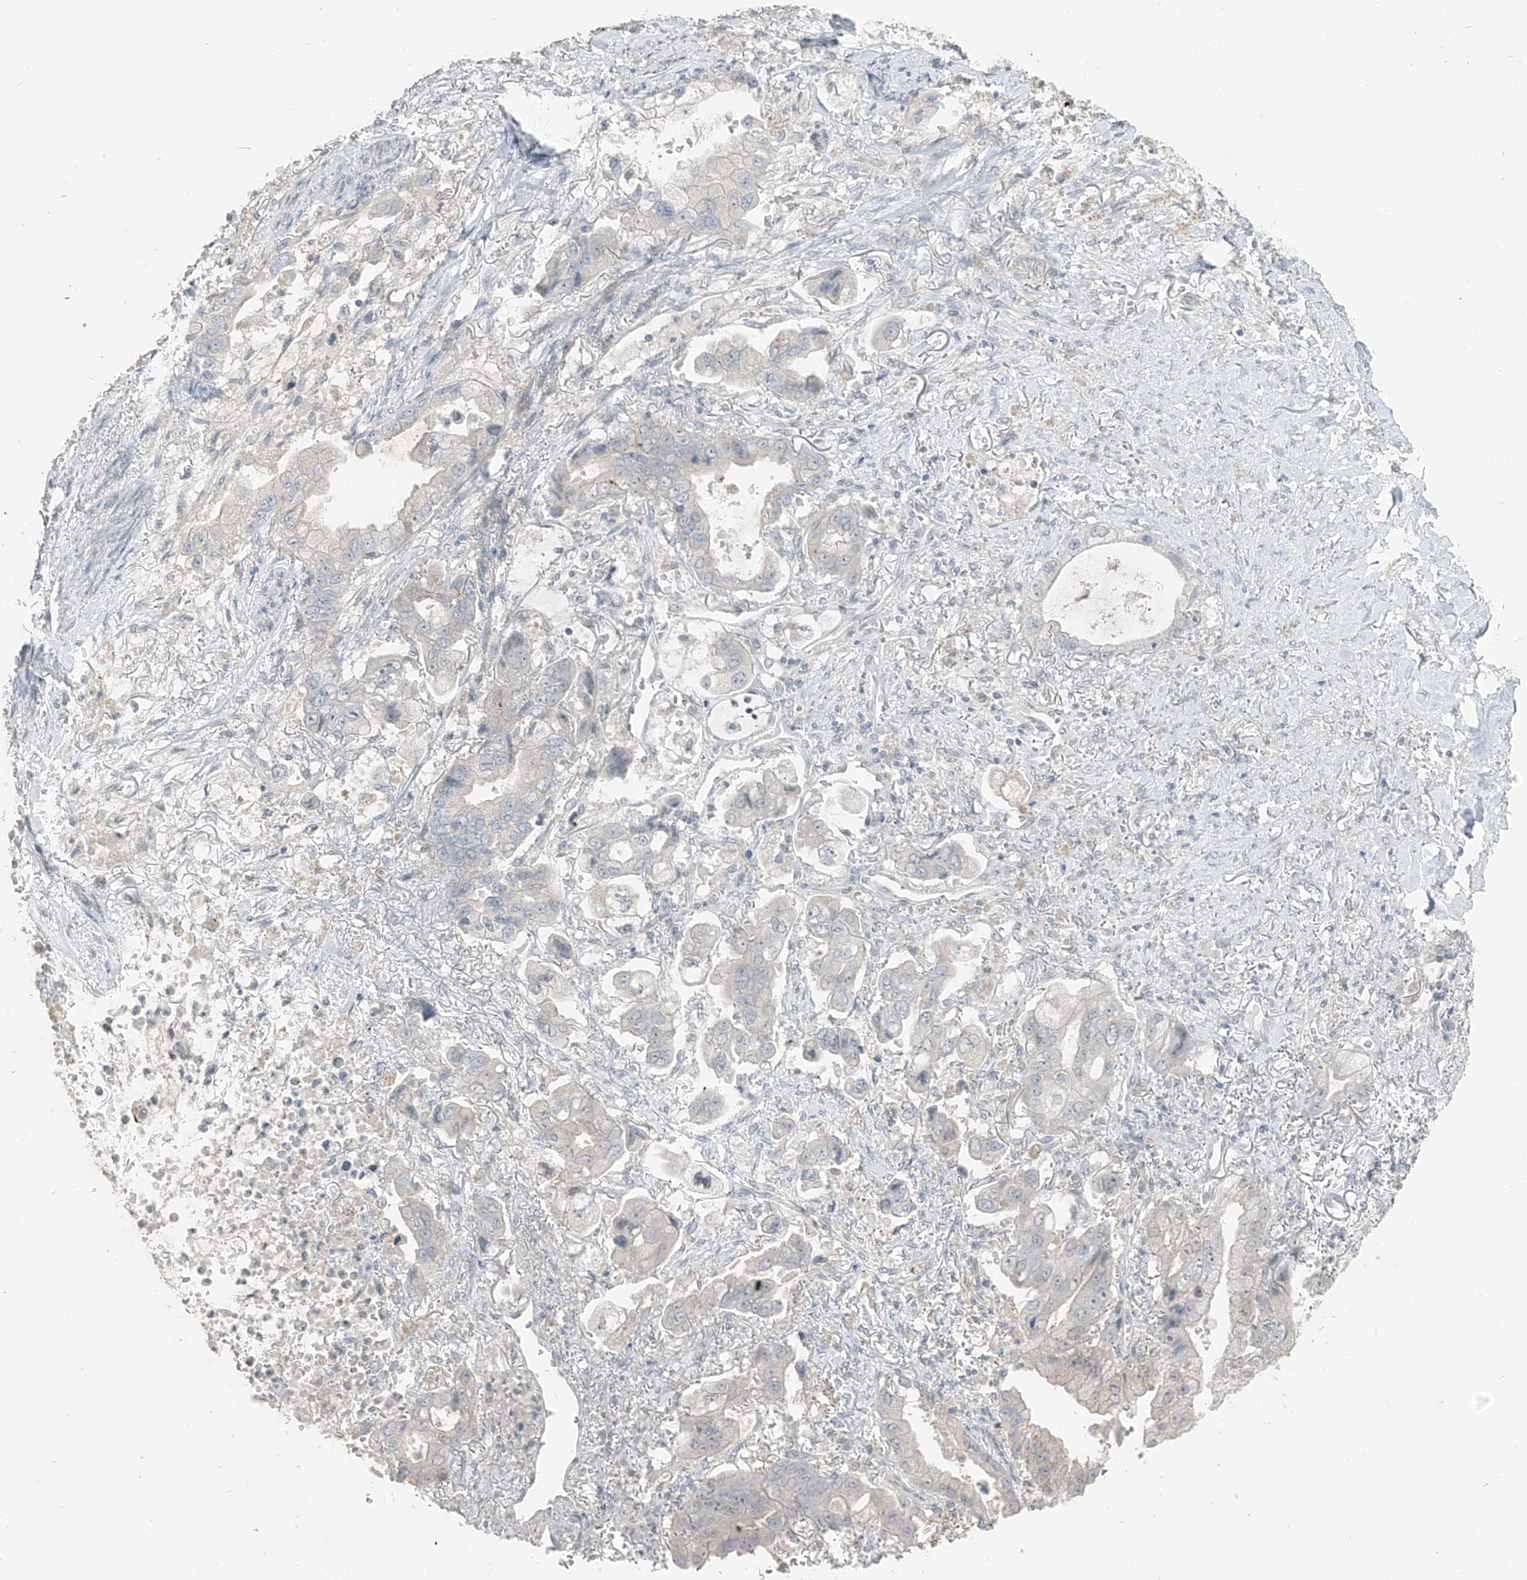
{"staining": {"intensity": "negative", "quantity": "none", "location": "none"}, "tissue": "stomach cancer", "cell_type": "Tumor cells", "image_type": "cancer", "snomed": [{"axis": "morphology", "description": "Adenocarcinoma, NOS"}, {"axis": "topography", "description": "Stomach"}], "caption": "DAB (3,3'-diaminobenzidine) immunohistochemical staining of stomach cancer shows no significant expression in tumor cells.", "gene": "PRDM6", "patient": {"sex": "male", "age": 62}}